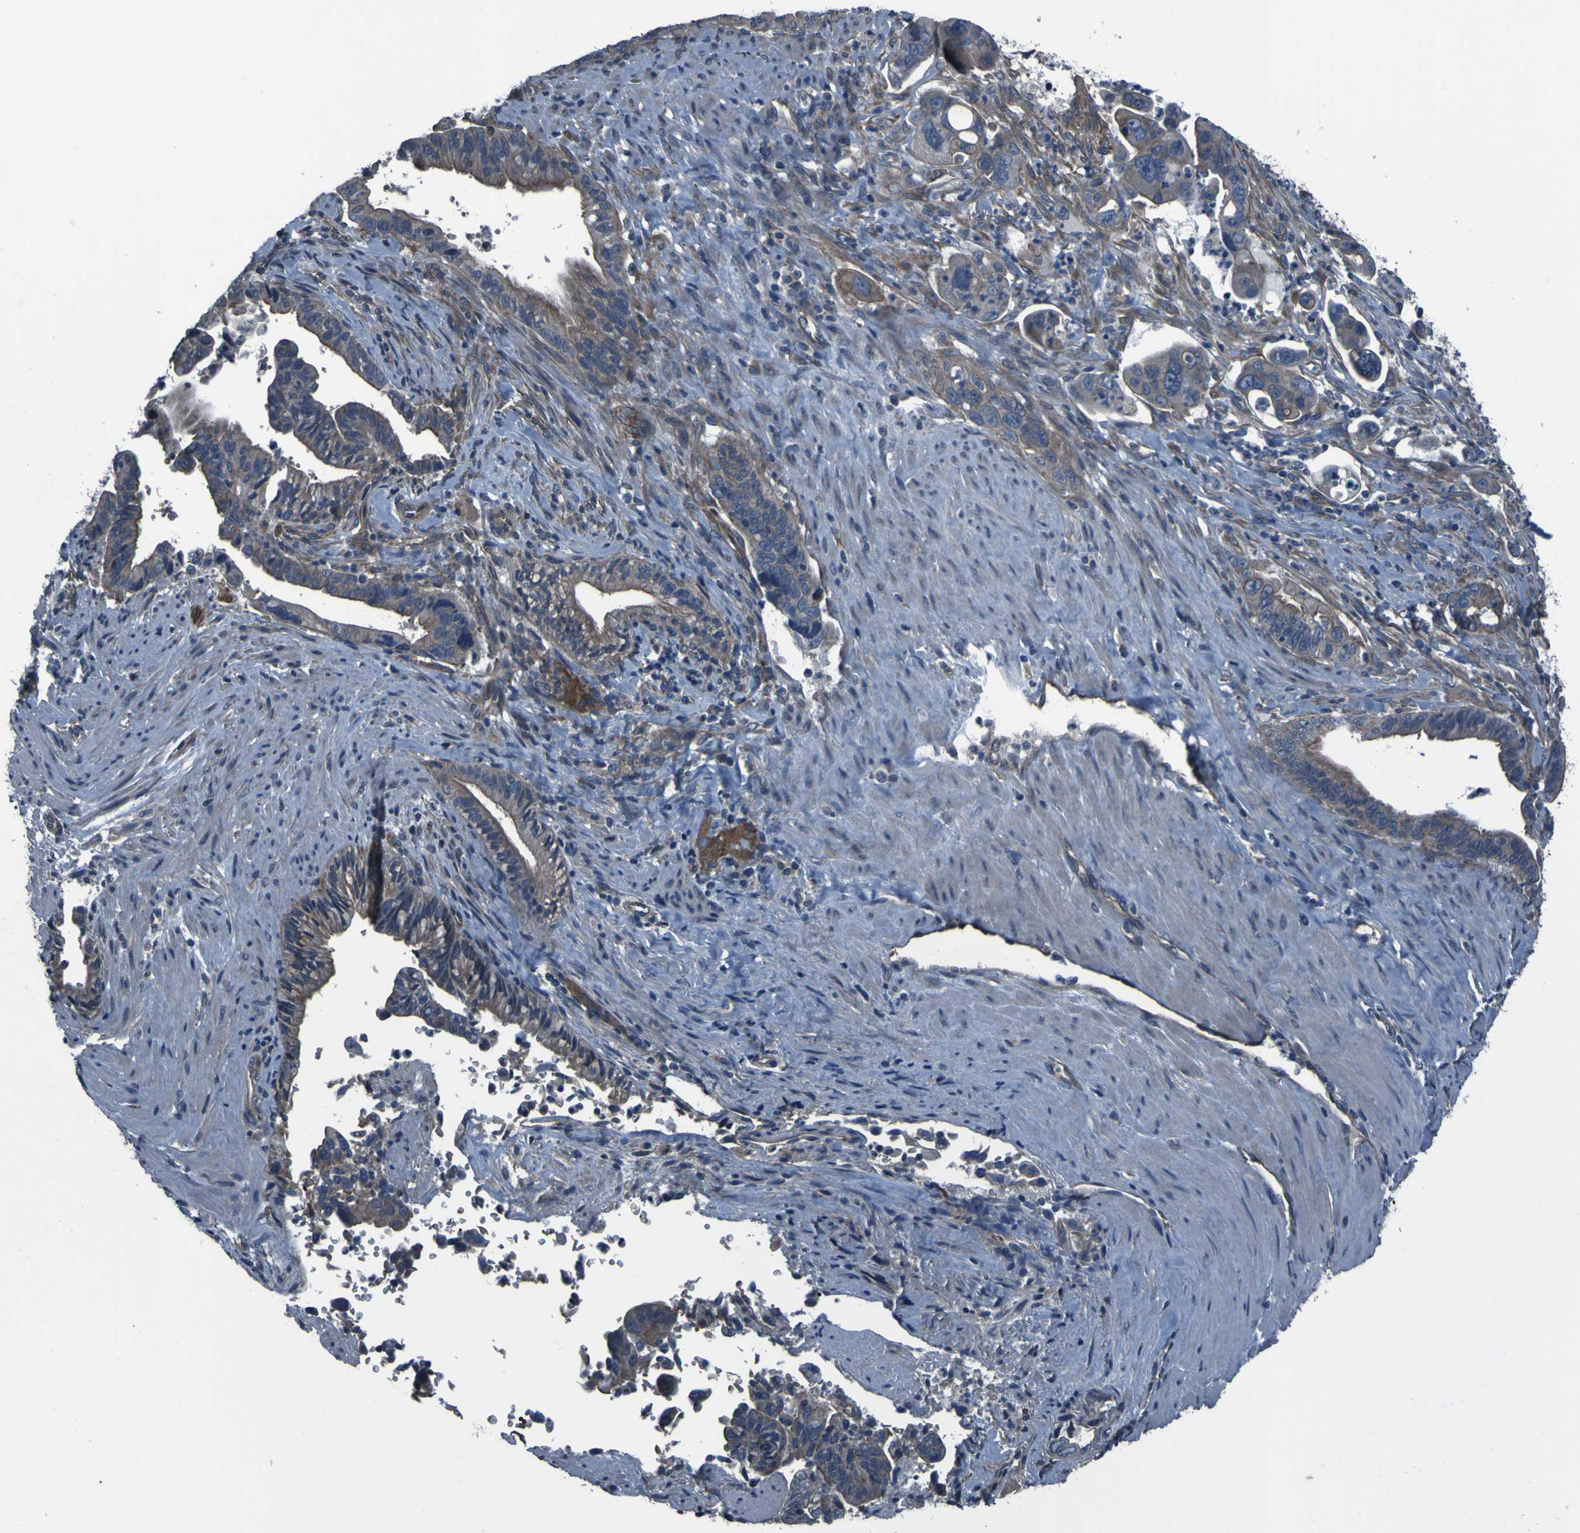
{"staining": {"intensity": "weak", "quantity": ">75%", "location": "cytoplasmic/membranous"}, "tissue": "pancreatic cancer", "cell_type": "Tumor cells", "image_type": "cancer", "snomed": [{"axis": "morphology", "description": "Adenocarcinoma, NOS"}, {"axis": "topography", "description": "Pancreas"}], "caption": "Pancreatic cancer (adenocarcinoma) stained with immunohistochemistry (IHC) exhibits weak cytoplasmic/membranous positivity in approximately >75% of tumor cells. (DAB IHC, brown staining for protein, blue staining for nuclei).", "gene": "GRAMD1A", "patient": {"sex": "male", "age": 70}}